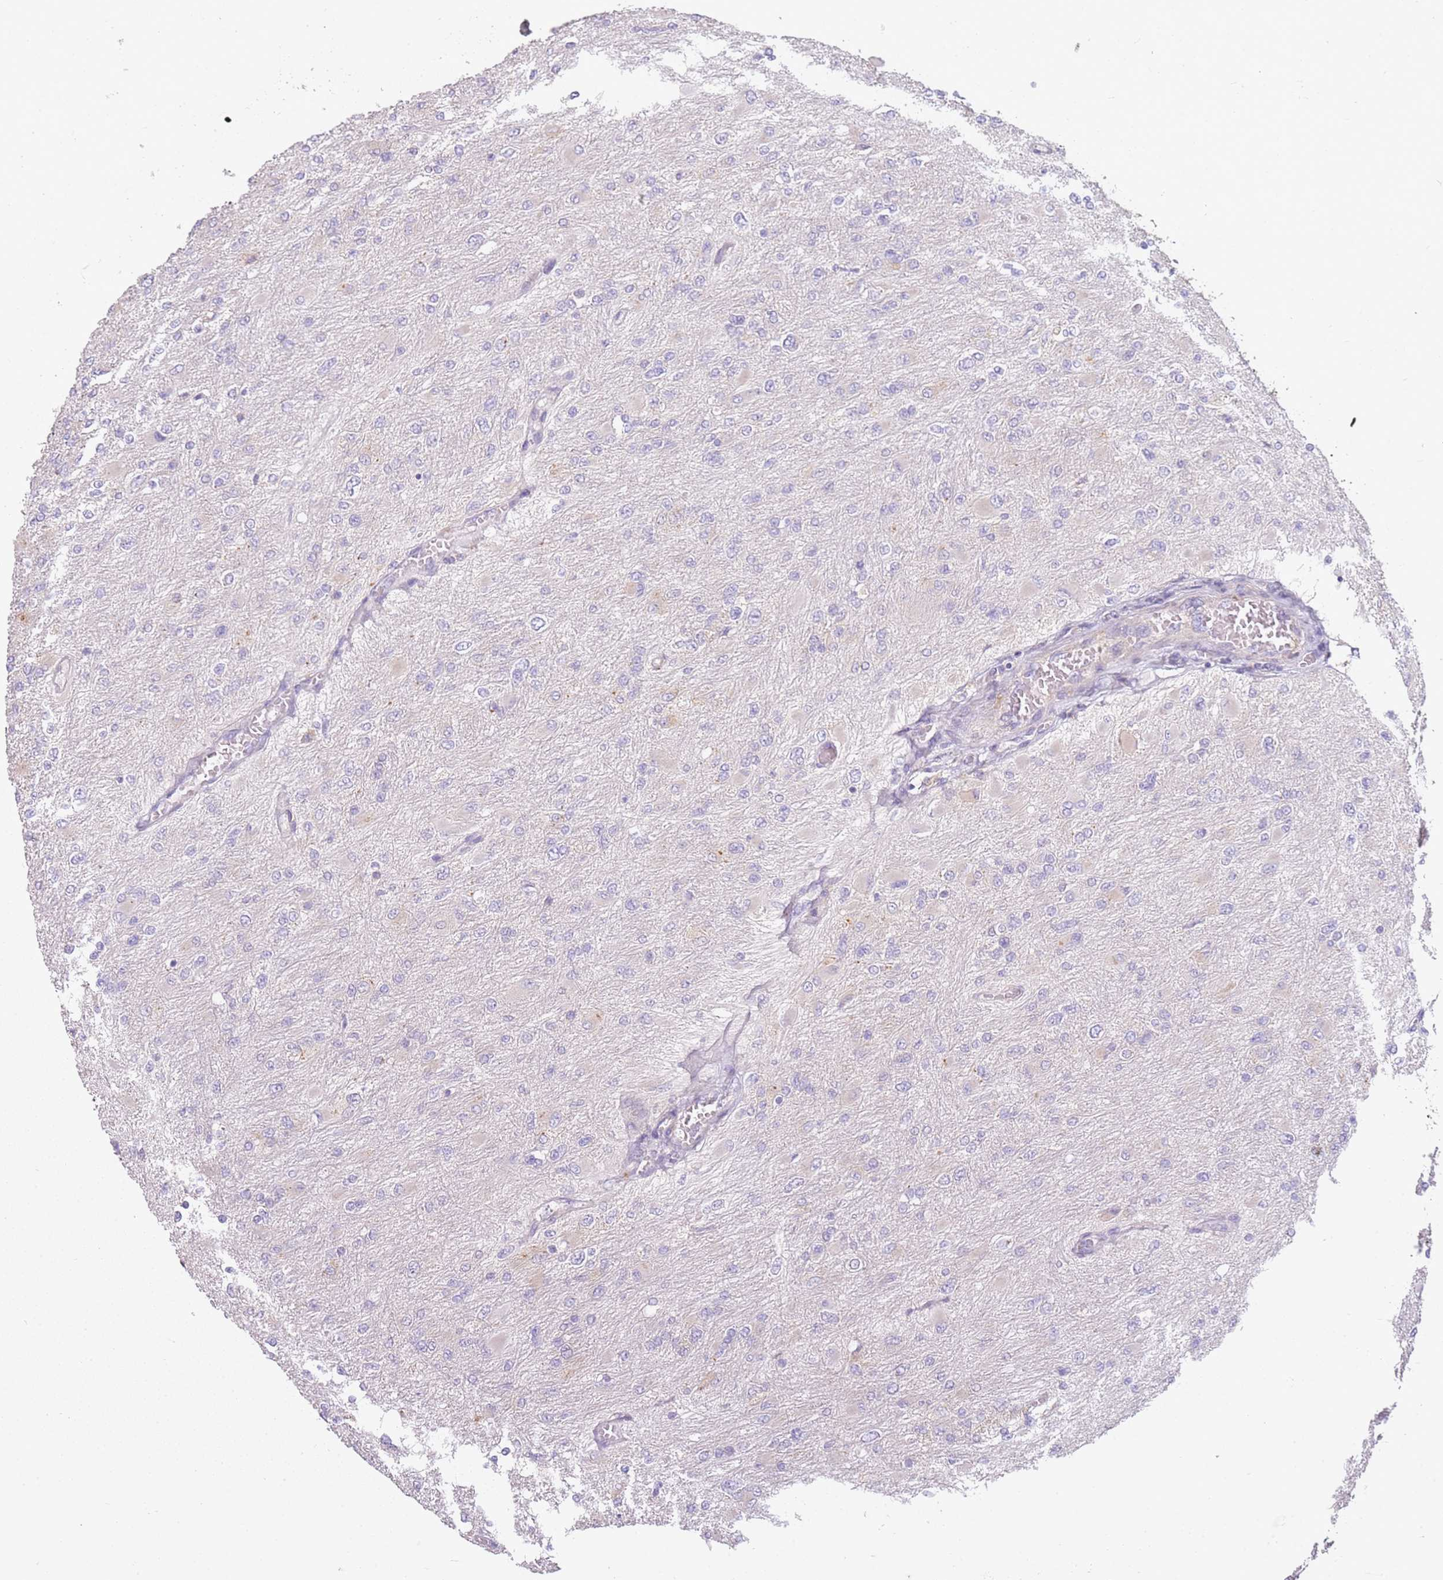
{"staining": {"intensity": "negative", "quantity": "none", "location": "none"}, "tissue": "glioma", "cell_type": "Tumor cells", "image_type": "cancer", "snomed": [{"axis": "morphology", "description": "Glioma, malignant, High grade"}, {"axis": "topography", "description": "Cerebral cortex"}], "caption": "A micrograph of human glioma is negative for staining in tumor cells. (DAB (3,3'-diaminobenzidine) immunohistochemistry (IHC) with hematoxylin counter stain).", "gene": "RPS28", "patient": {"sex": "female", "age": 36}}